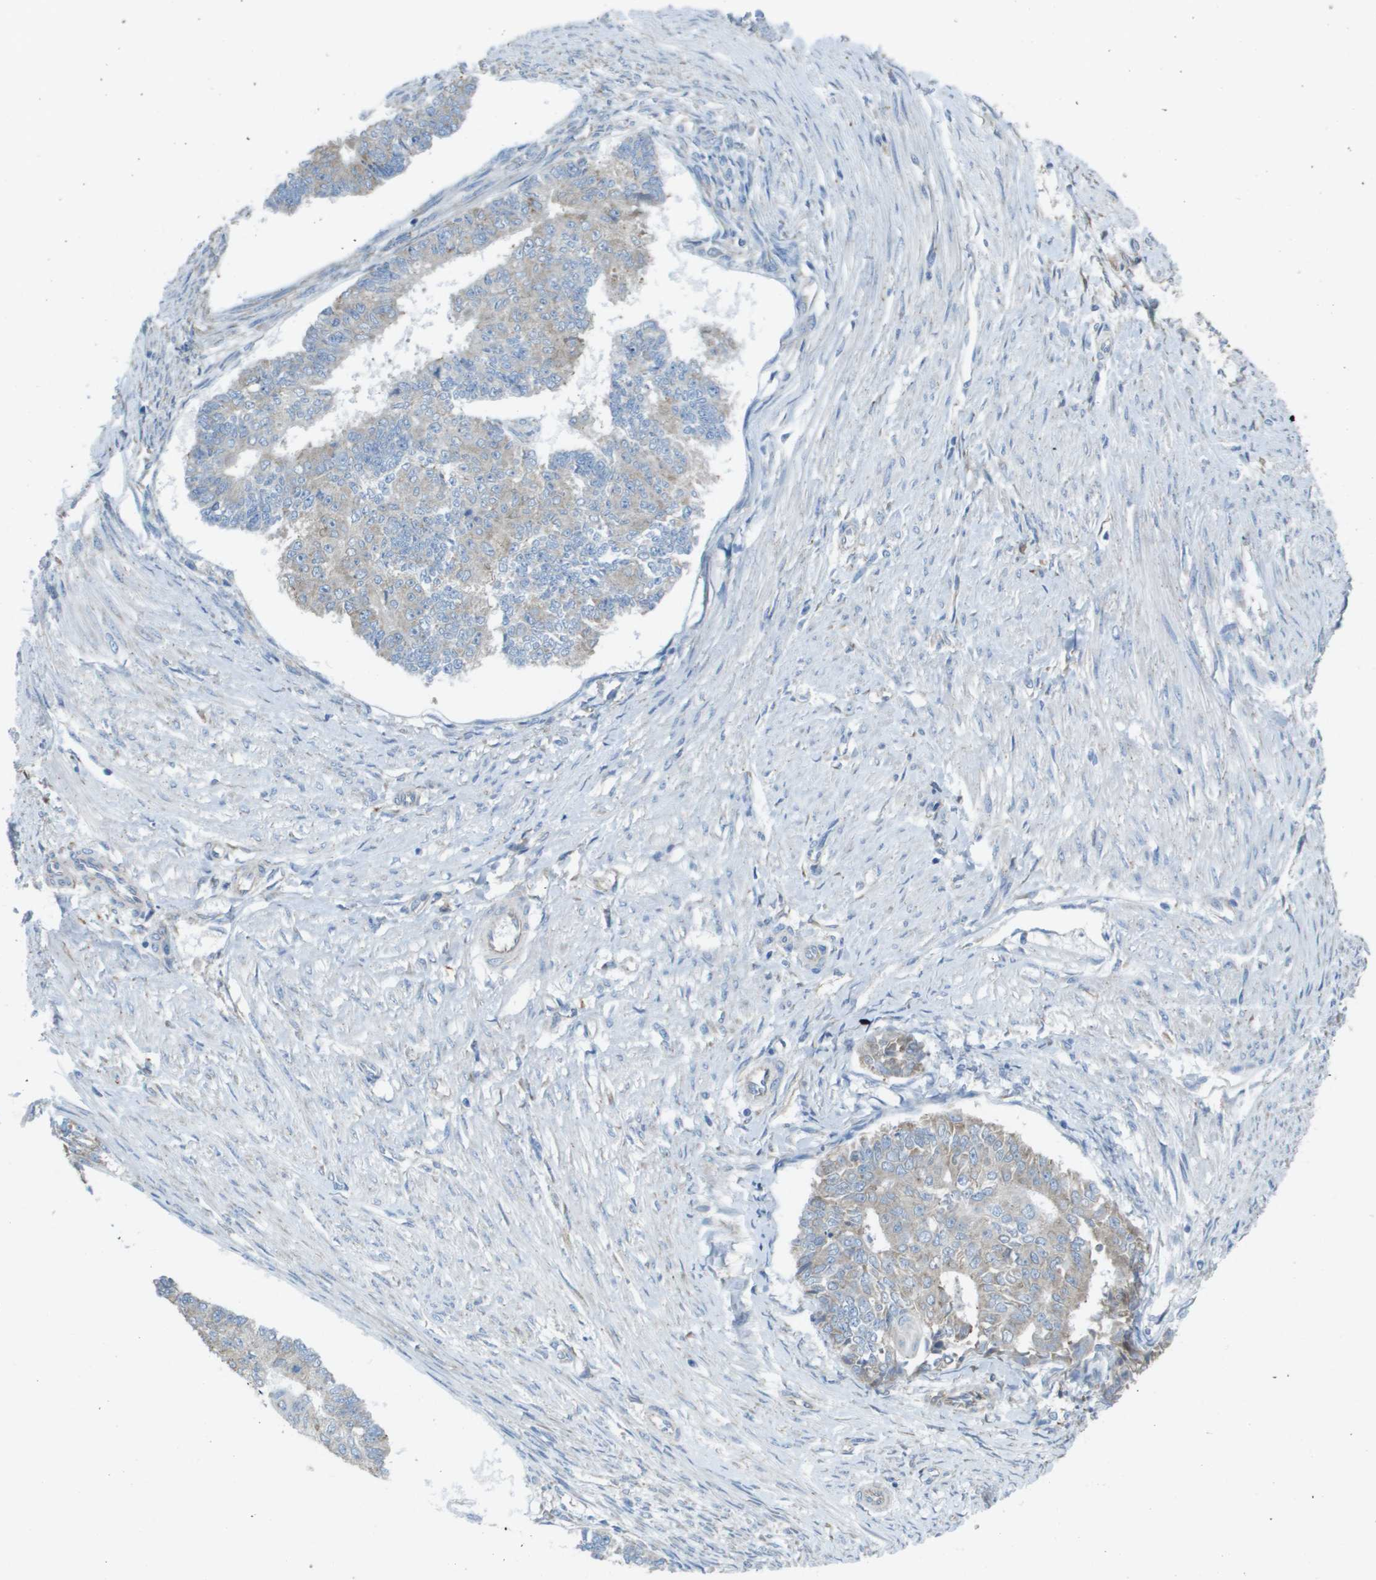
{"staining": {"intensity": "weak", "quantity": ">75%", "location": "cytoplasmic/membranous"}, "tissue": "endometrial cancer", "cell_type": "Tumor cells", "image_type": "cancer", "snomed": [{"axis": "morphology", "description": "Adenocarcinoma, NOS"}, {"axis": "topography", "description": "Endometrium"}], "caption": "Human adenocarcinoma (endometrial) stained with a protein marker shows weak staining in tumor cells.", "gene": "CLCN2", "patient": {"sex": "female", "age": 32}}